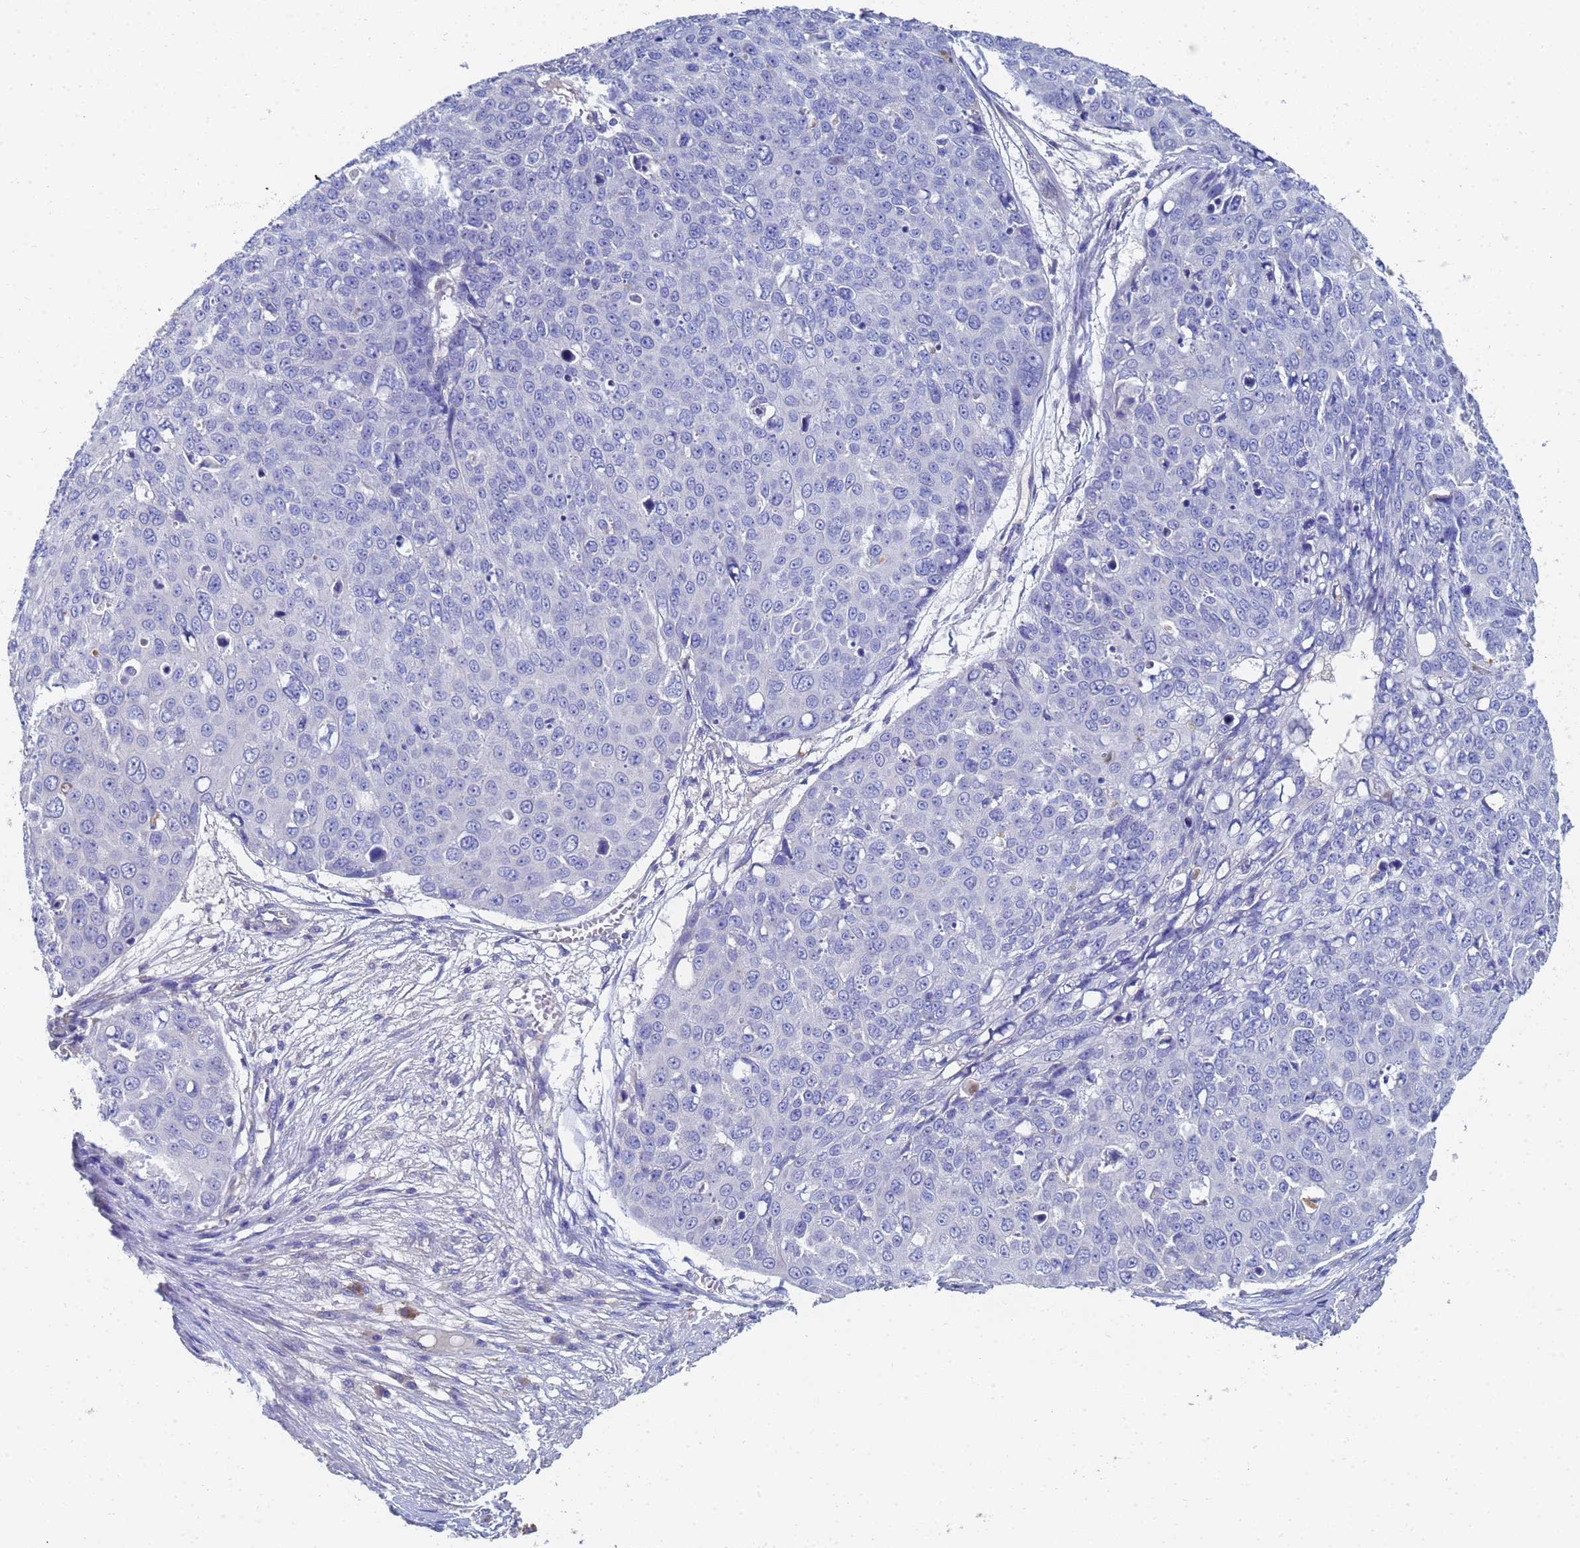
{"staining": {"intensity": "negative", "quantity": "none", "location": "none"}, "tissue": "skin cancer", "cell_type": "Tumor cells", "image_type": "cancer", "snomed": [{"axis": "morphology", "description": "Squamous cell carcinoma, NOS"}, {"axis": "topography", "description": "Skin"}], "caption": "Immunohistochemical staining of skin cancer displays no significant expression in tumor cells.", "gene": "LBX2", "patient": {"sex": "male", "age": 71}}